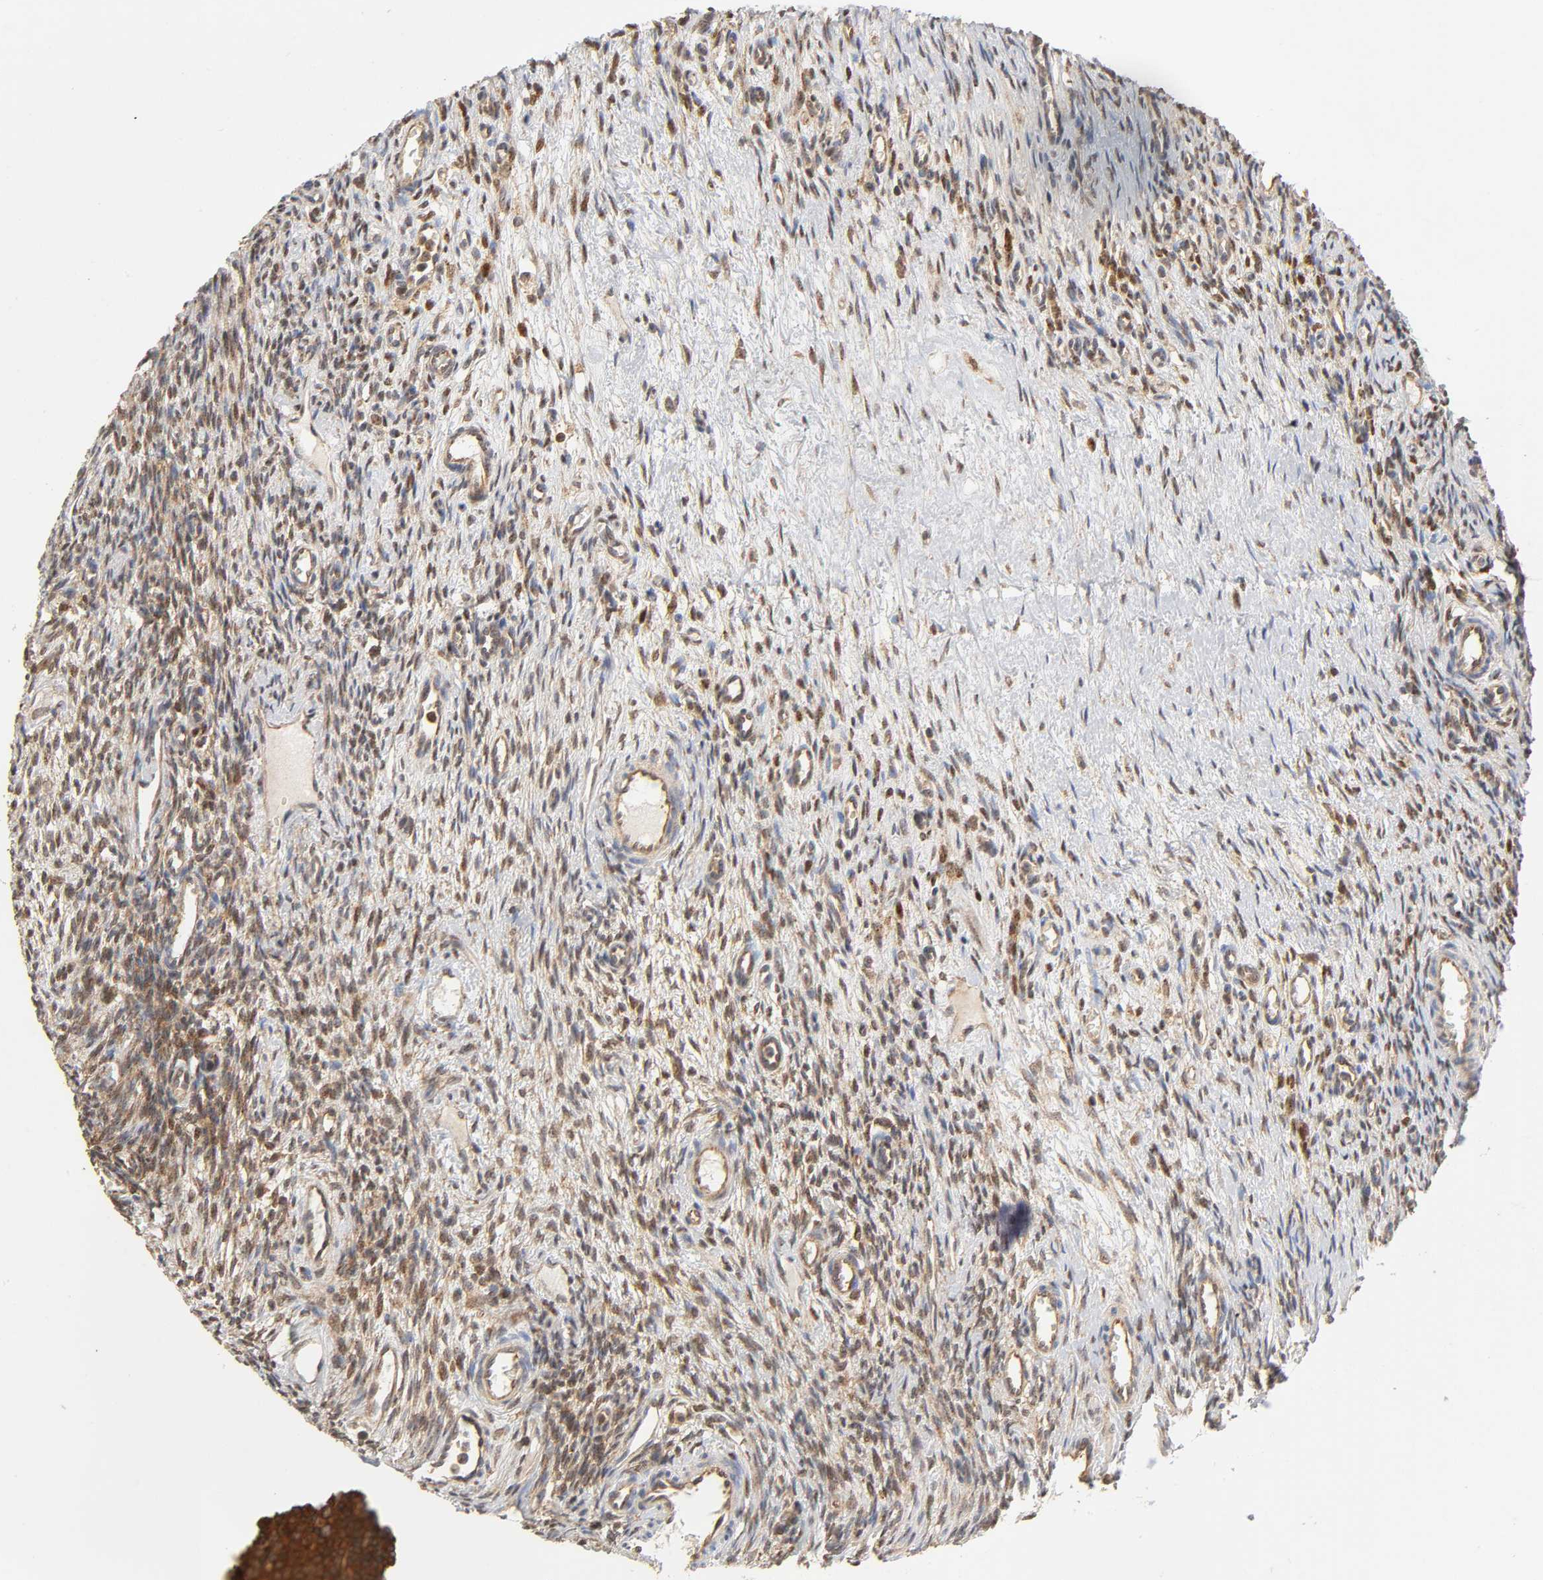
{"staining": {"intensity": "moderate", "quantity": ">75%", "location": "cytoplasmic/membranous"}, "tissue": "ovary", "cell_type": "Ovarian stroma cells", "image_type": "normal", "snomed": [{"axis": "morphology", "description": "Normal tissue, NOS"}, {"axis": "topography", "description": "Ovary"}], "caption": "The photomicrograph displays staining of benign ovary, revealing moderate cytoplasmic/membranous protein staining (brown color) within ovarian stroma cells. (Stains: DAB (3,3'-diaminobenzidine) in brown, nuclei in blue, Microscopy: brightfield microscopy at high magnification).", "gene": "PAFAH1B1", "patient": {"sex": "female", "age": 33}}